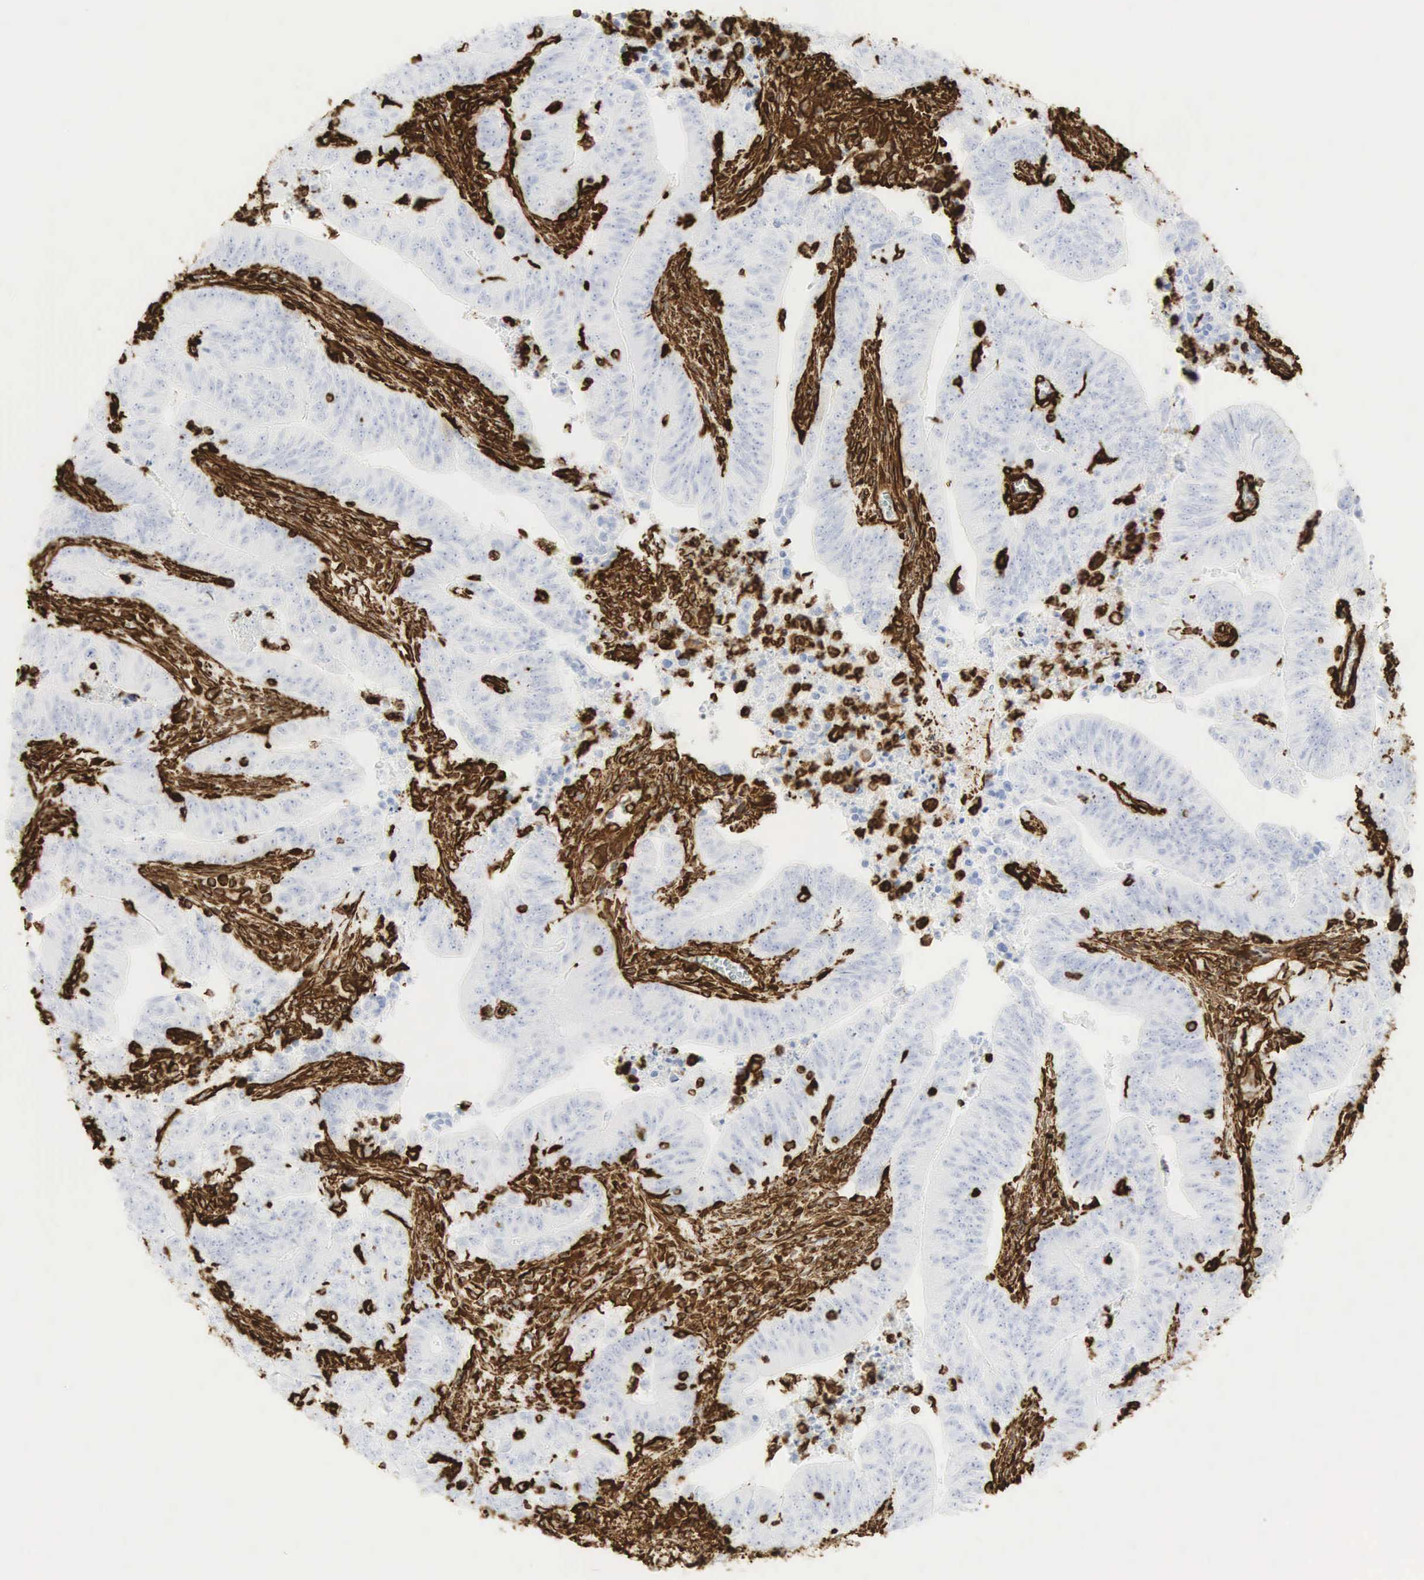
{"staining": {"intensity": "strong", "quantity": "<25%", "location": "cytoplasmic/membranous"}, "tissue": "stomach cancer", "cell_type": "Tumor cells", "image_type": "cancer", "snomed": [{"axis": "morphology", "description": "Adenocarcinoma, NOS"}, {"axis": "topography", "description": "Stomach, lower"}], "caption": "Stomach cancer stained for a protein (brown) exhibits strong cytoplasmic/membranous positive expression in approximately <25% of tumor cells.", "gene": "VIM", "patient": {"sex": "female", "age": 86}}